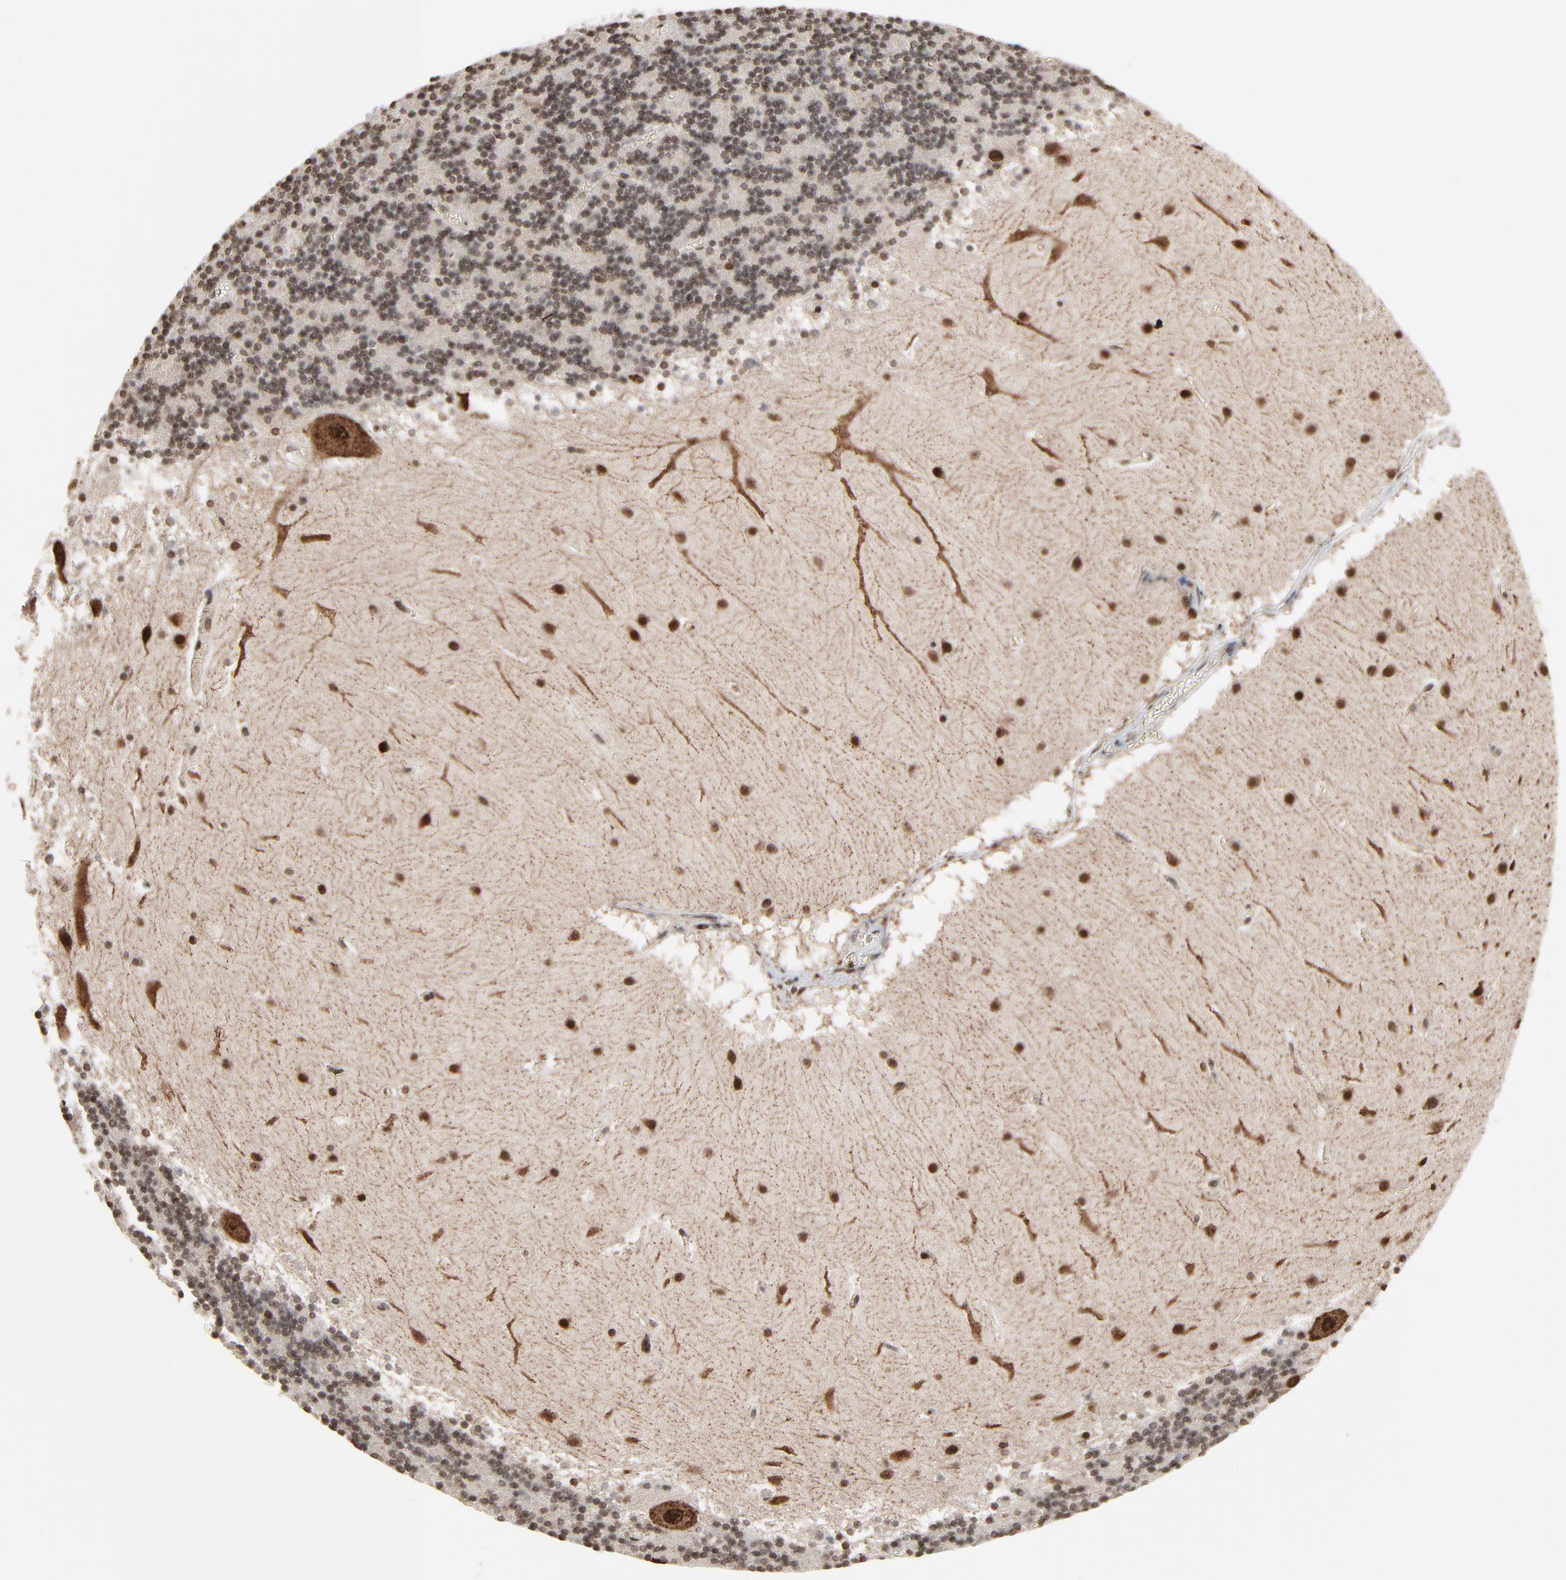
{"staining": {"intensity": "moderate", "quantity": ">75%", "location": "nuclear"}, "tissue": "cerebellum", "cell_type": "Cells in granular layer", "image_type": "normal", "snomed": [{"axis": "morphology", "description": "Normal tissue, NOS"}, {"axis": "topography", "description": "Cerebellum"}], "caption": "DAB immunohistochemical staining of unremarkable human cerebellum displays moderate nuclear protein expression in about >75% of cells in granular layer.", "gene": "RPS6KA3", "patient": {"sex": "male", "age": 45}}